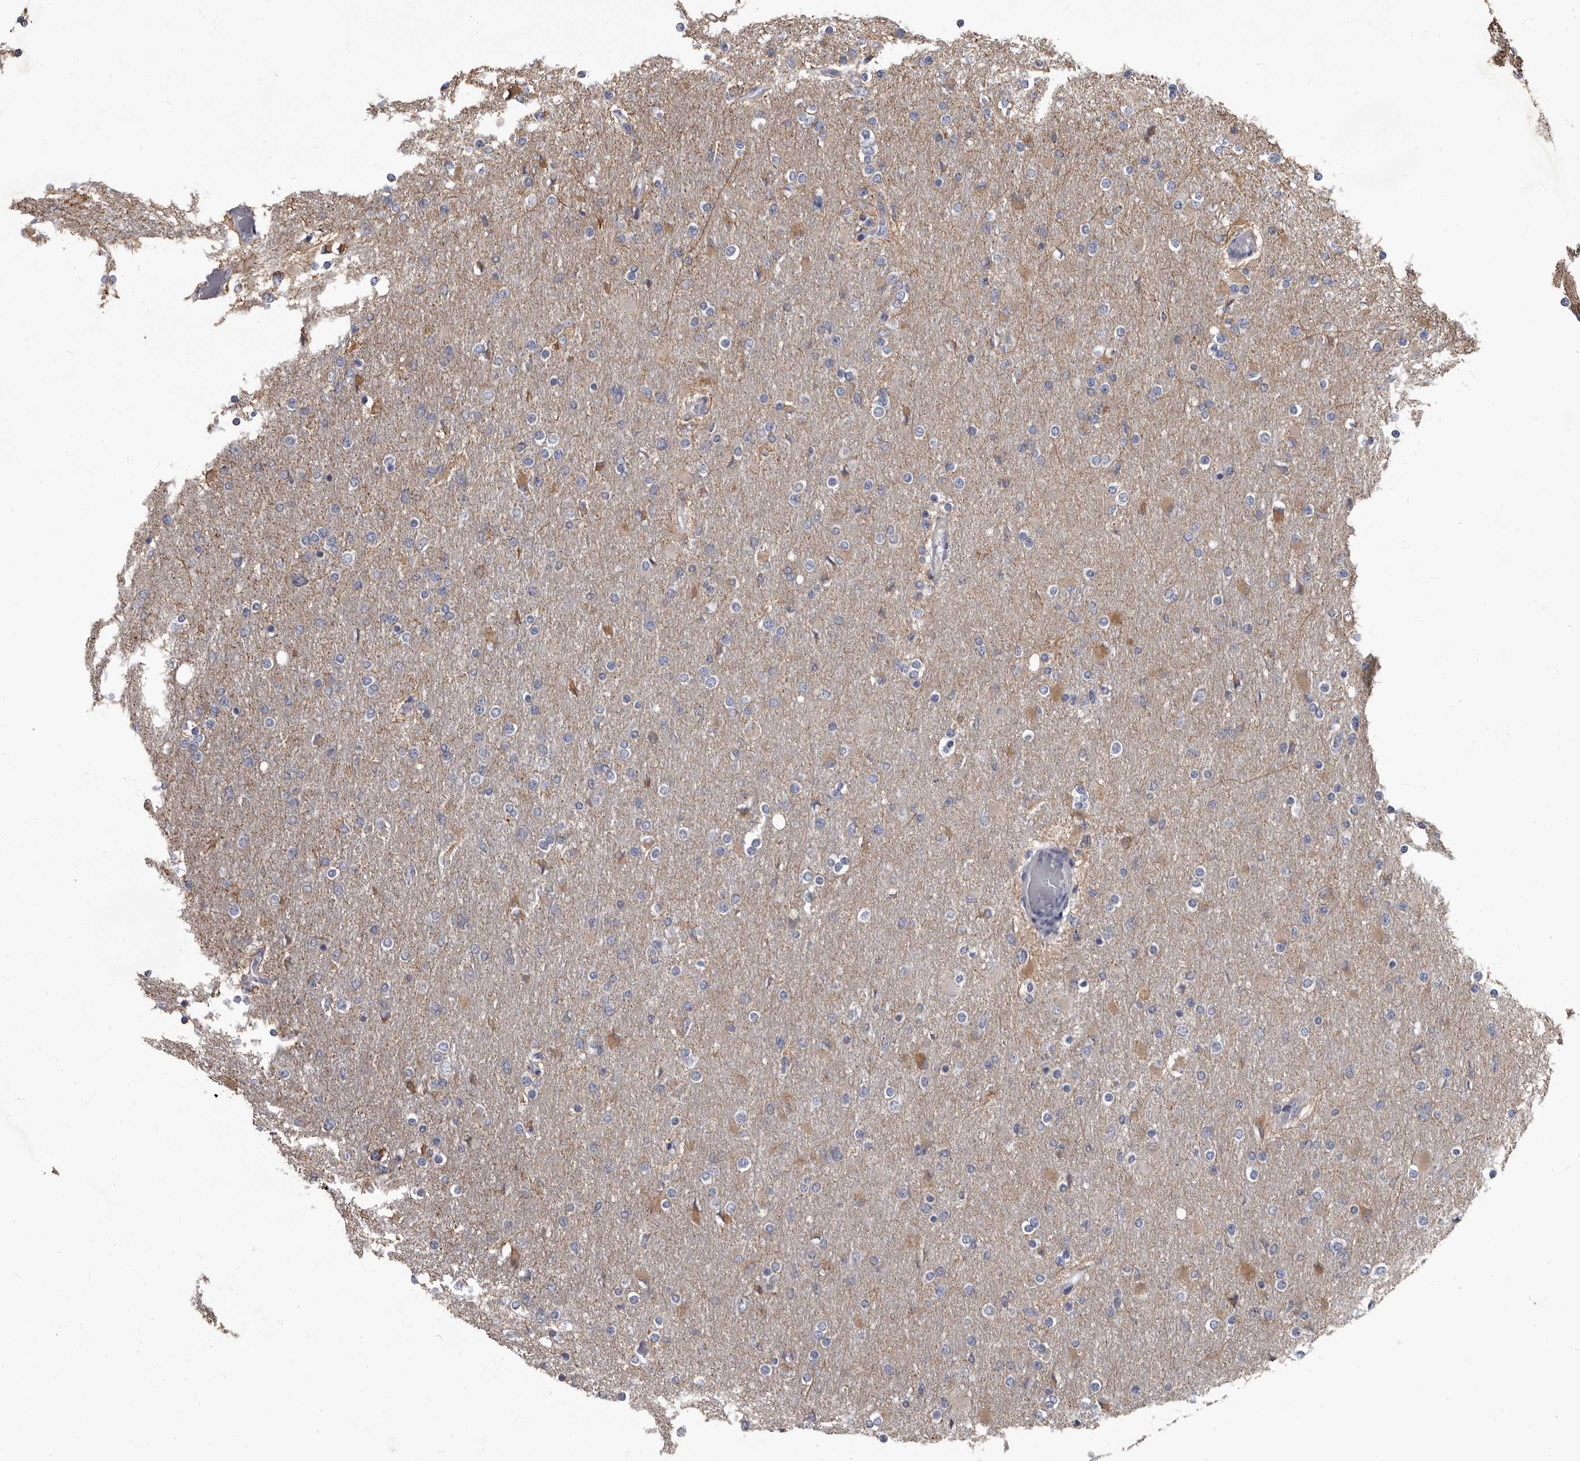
{"staining": {"intensity": "negative", "quantity": "none", "location": "none"}, "tissue": "glioma", "cell_type": "Tumor cells", "image_type": "cancer", "snomed": [{"axis": "morphology", "description": "Glioma, malignant, High grade"}, {"axis": "topography", "description": "Cerebral cortex"}], "caption": "A high-resolution photomicrograph shows immunohistochemistry staining of glioma, which displays no significant positivity in tumor cells.", "gene": "ALDH5A1", "patient": {"sex": "female", "age": 36}}